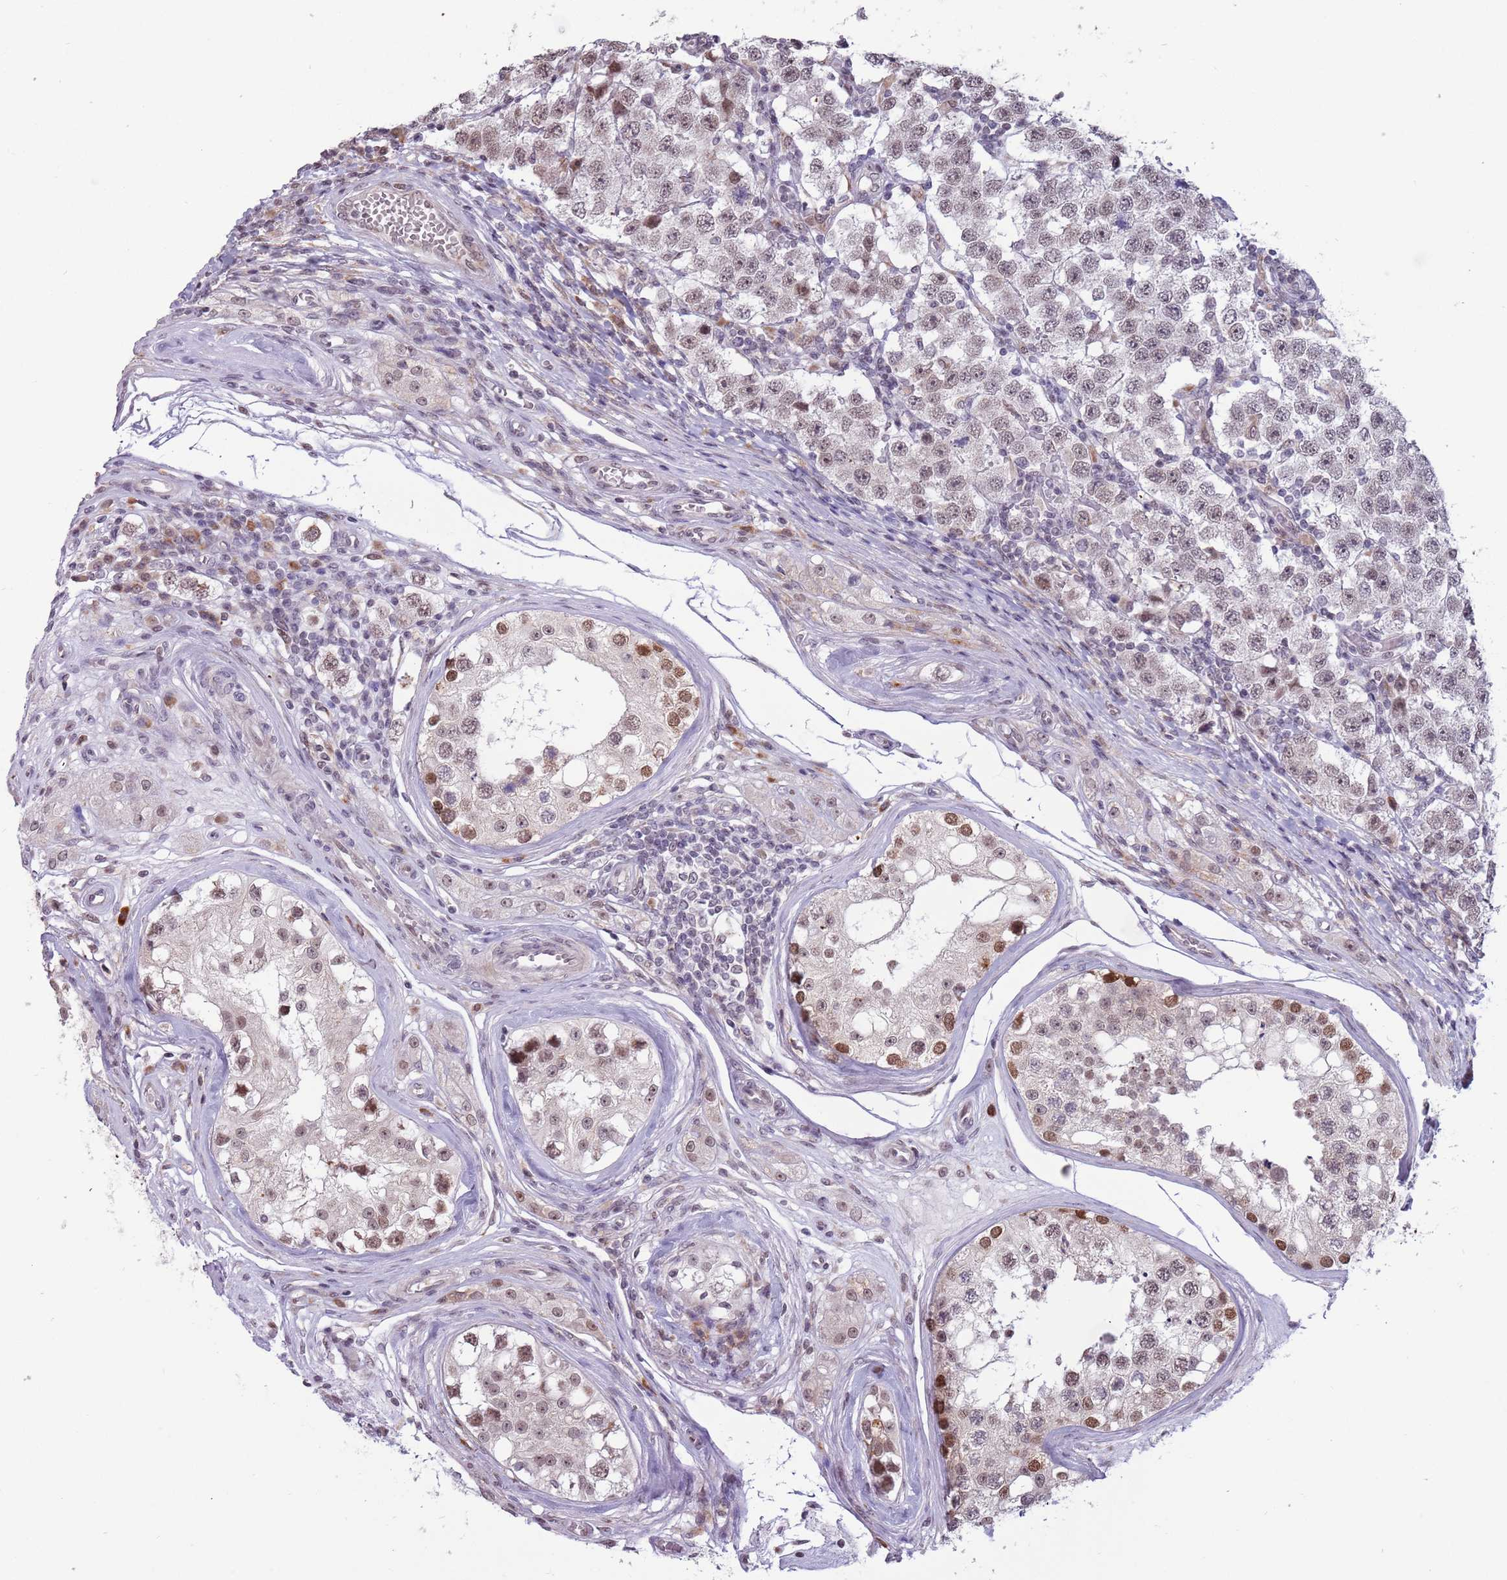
{"staining": {"intensity": "weak", "quantity": "25%-75%", "location": "nuclear"}, "tissue": "testis cancer", "cell_type": "Tumor cells", "image_type": "cancer", "snomed": [{"axis": "morphology", "description": "Seminoma, NOS"}, {"axis": "topography", "description": "Testis"}], "caption": "Immunohistochemical staining of testis cancer (seminoma) demonstrates weak nuclear protein staining in about 25%-75% of tumor cells.", "gene": "BARD1", "patient": {"sex": "male", "age": 34}}